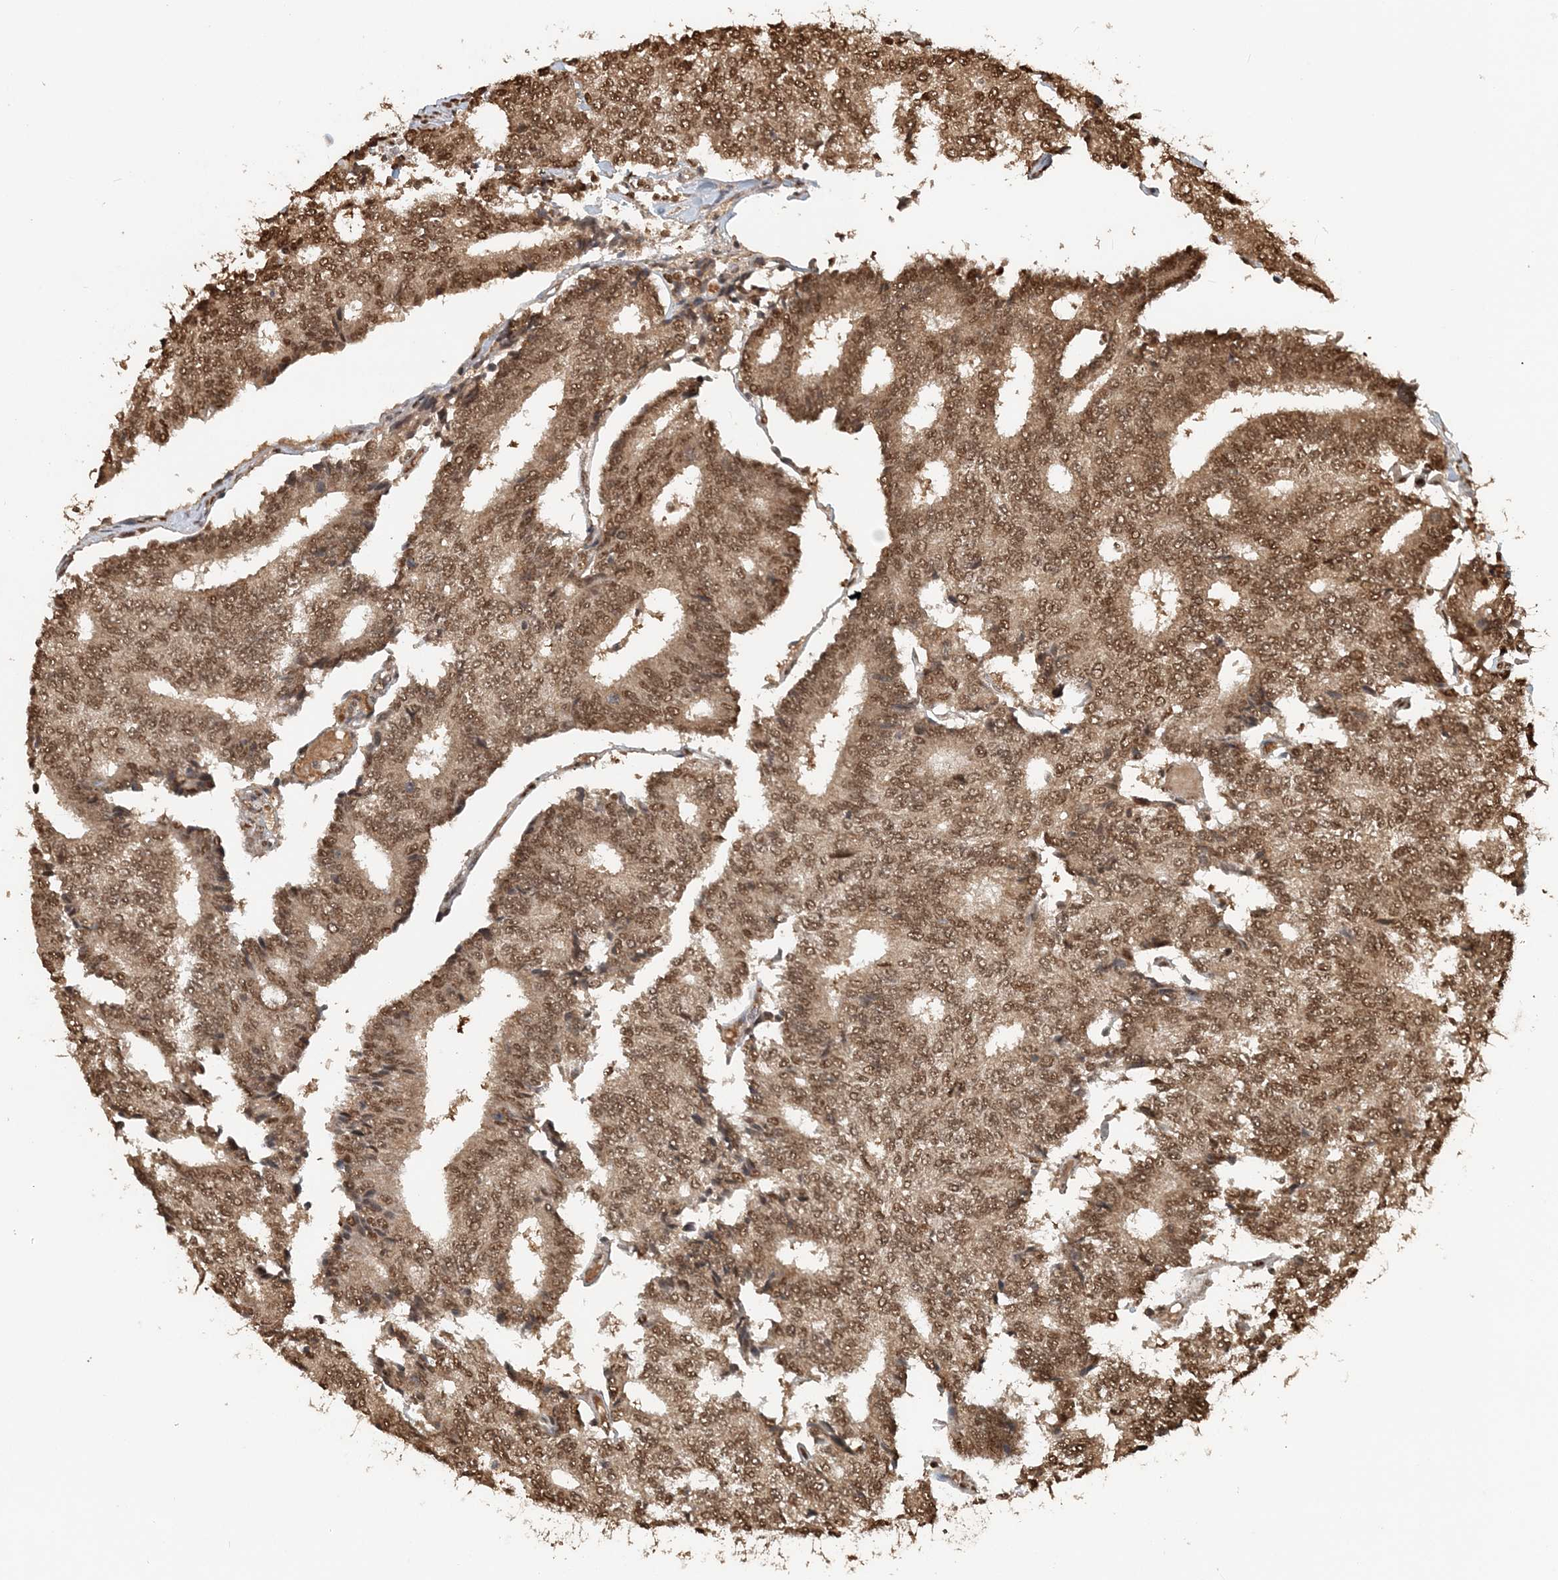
{"staining": {"intensity": "moderate", "quantity": ">75%", "location": "cytoplasmic/membranous,nuclear"}, "tissue": "prostate cancer", "cell_type": "Tumor cells", "image_type": "cancer", "snomed": [{"axis": "morphology", "description": "Normal tissue, NOS"}, {"axis": "morphology", "description": "Adenocarcinoma, High grade"}, {"axis": "topography", "description": "Prostate"}, {"axis": "topography", "description": "Seminal veicle"}], "caption": "Protein staining of prostate high-grade adenocarcinoma tissue shows moderate cytoplasmic/membranous and nuclear expression in approximately >75% of tumor cells.", "gene": "ARHGAP35", "patient": {"sex": "male", "age": 55}}